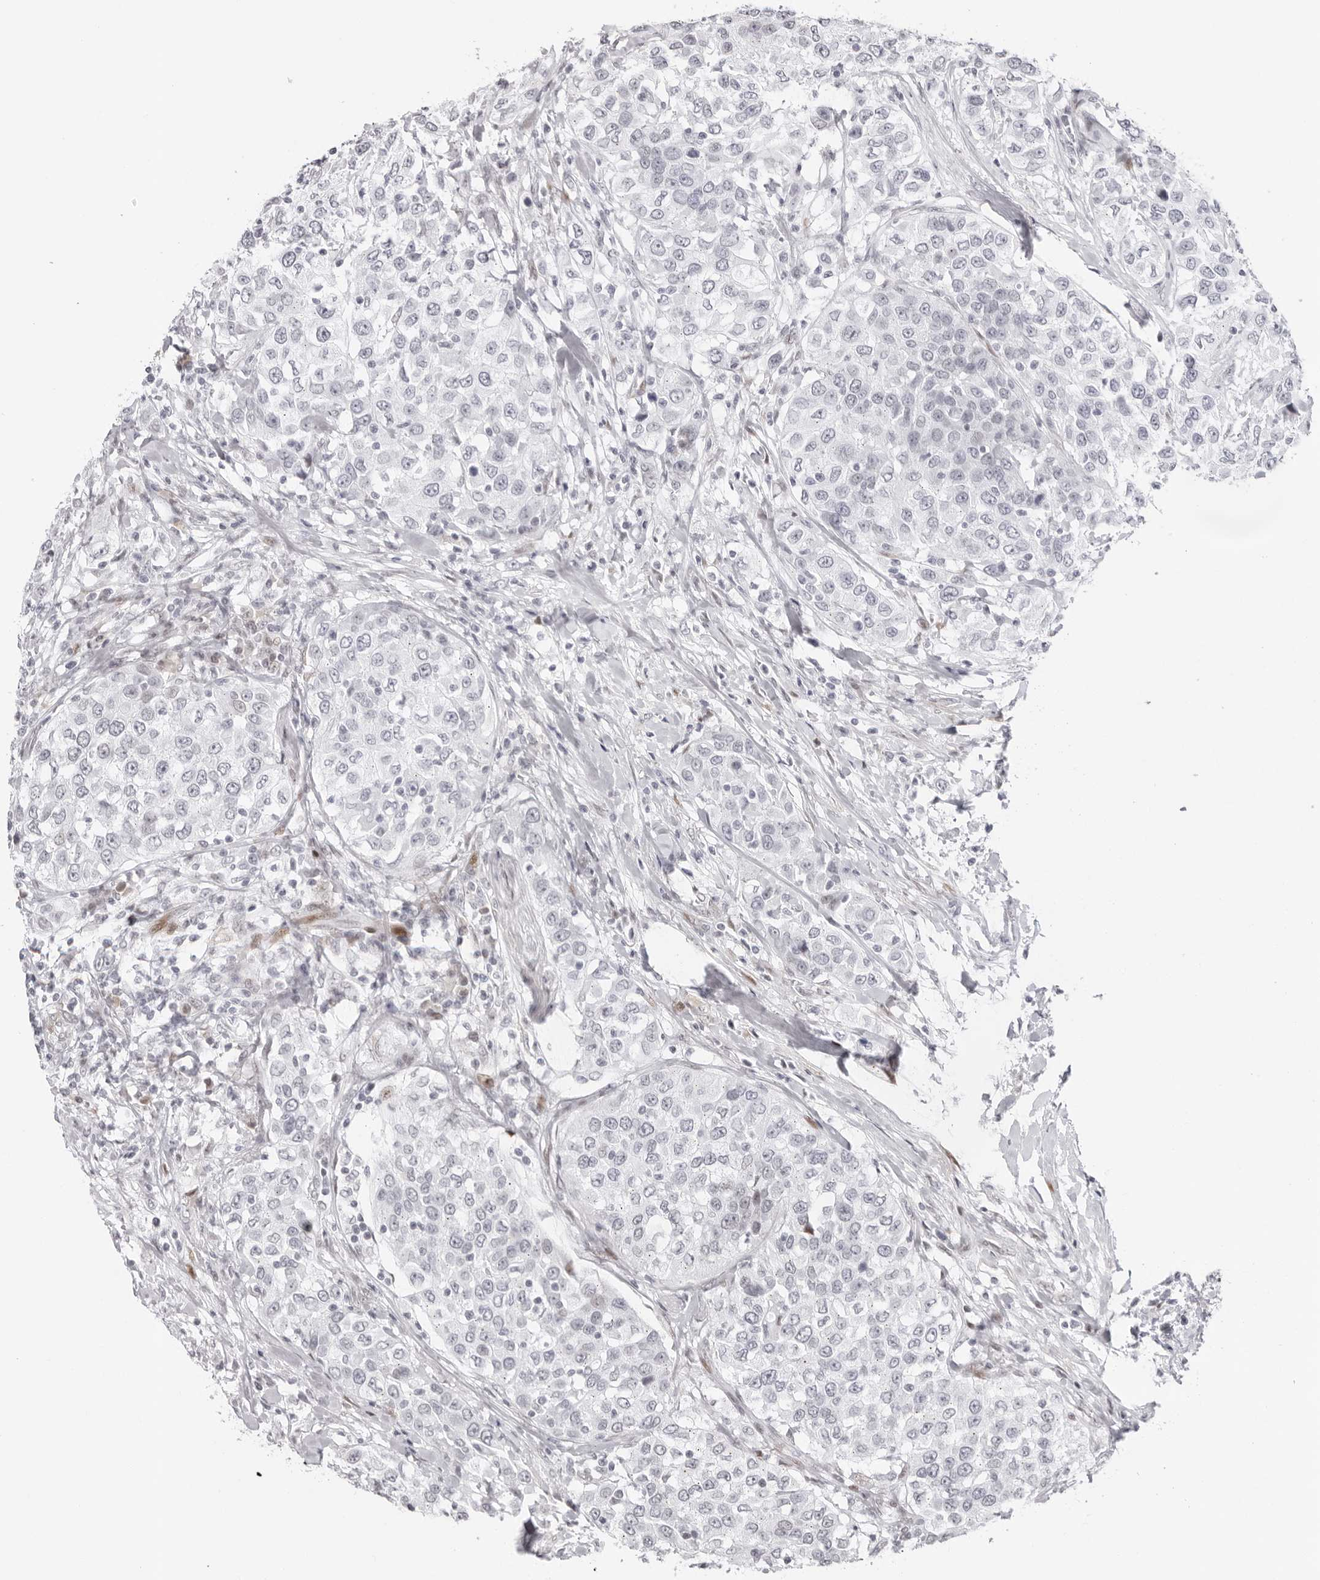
{"staining": {"intensity": "negative", "quantity": "none", "location": "none"}, "tissue": "urothelial cancer", "cell_type": "Tumor cells", "image_type": "cancer", "snomed": [{"axis": "morphology", "description": "Urothelial carcinoma, High grade"}, {"axis": "topography", "description": "Urinary bladder"}], "caption": "Immunohistochemistry histopathology image of urothelial cancer stained for a protein (brown), which exhibits no expression in tumor cells.", "gene": "NTPCR", "patient": {"sex": "female", "age": 80}}